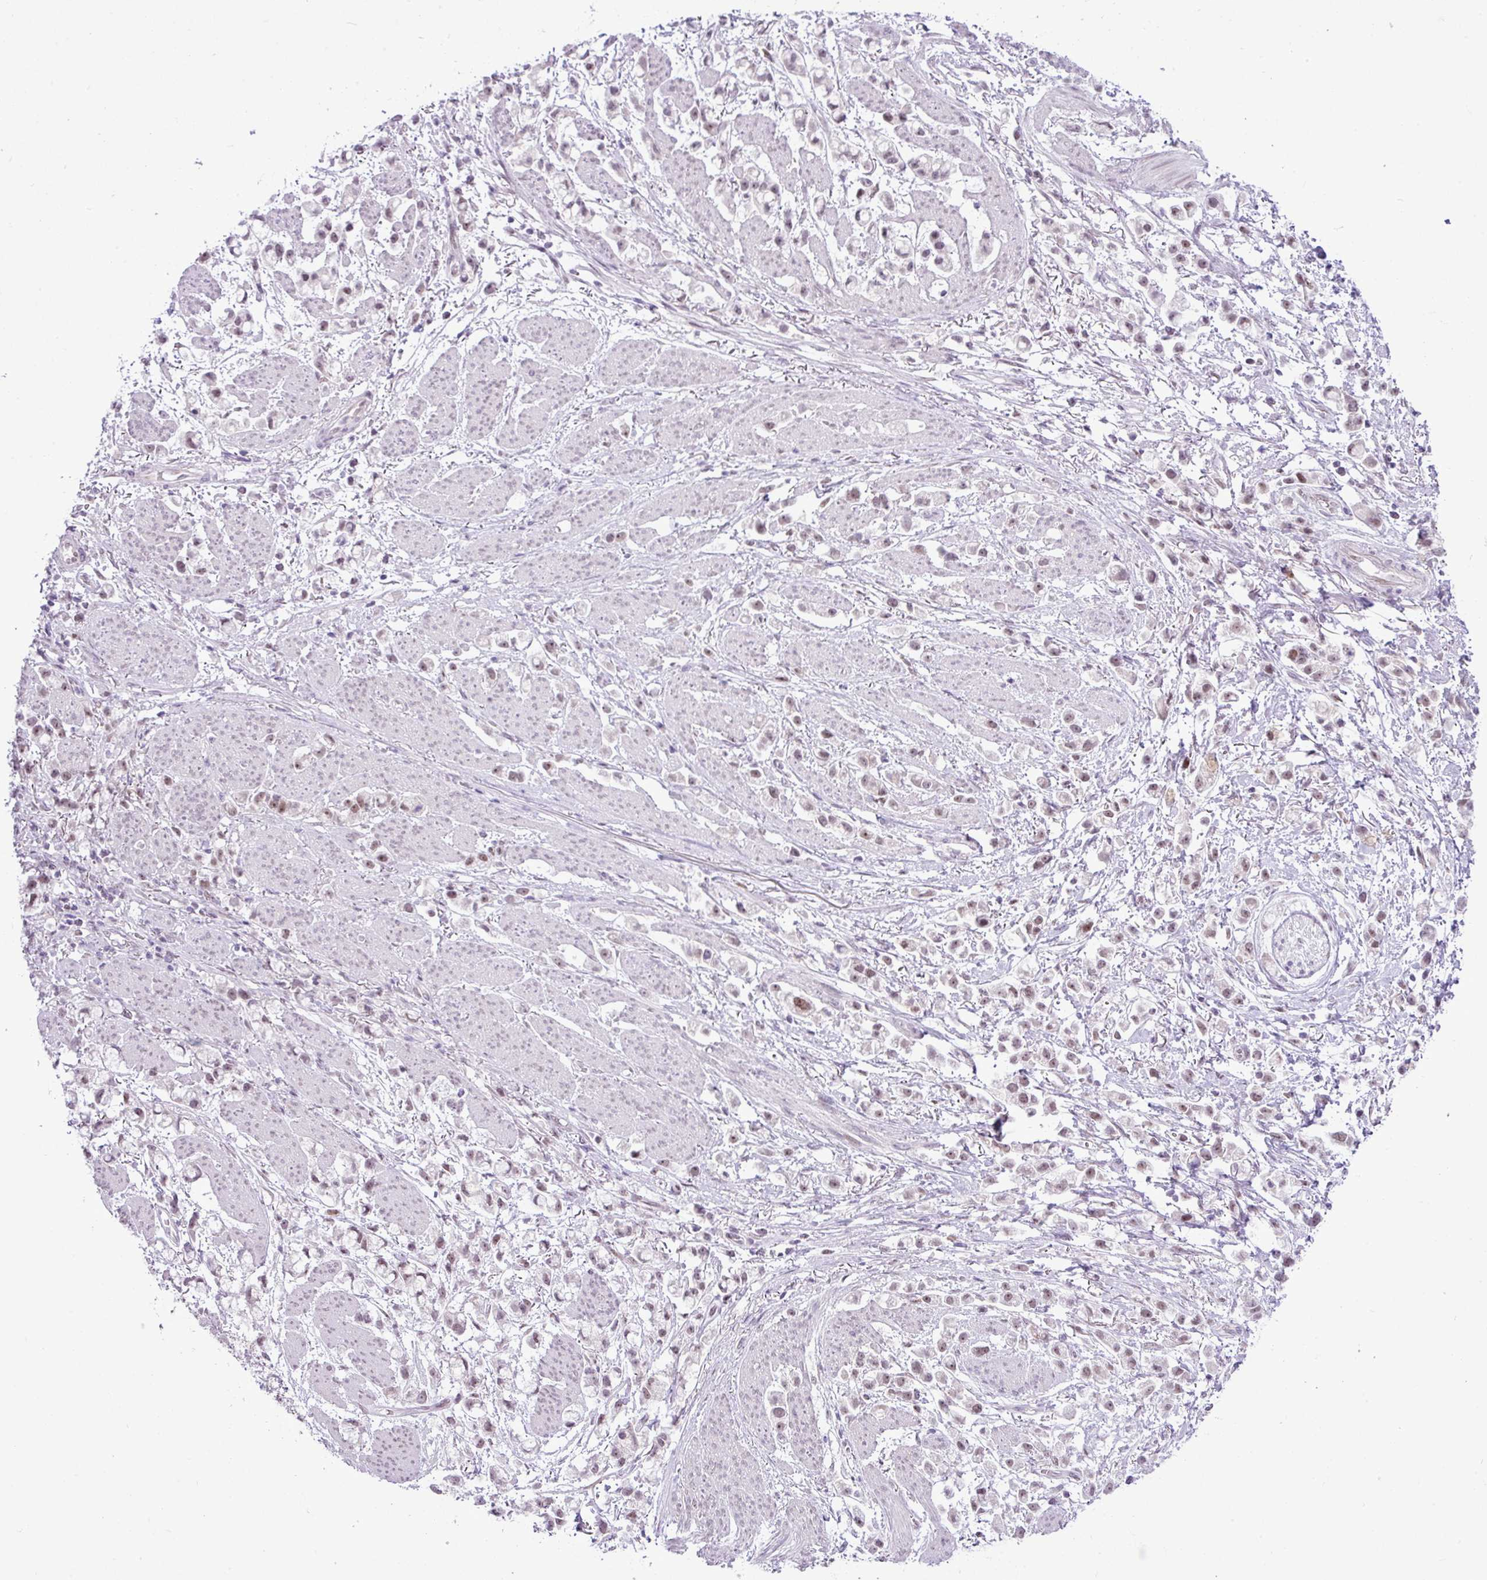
{"staining": {"intensity": "weak", "quantity": ">75%", "location": "nuclear"}, "tissue": "stomach cancer", "cell_type": "Tumor cells", "image_type": "cancer", "snomed": [{"axis": "morphology", "description": "Adenocarcinoma, NOS"}, {"axis": "topography", "description": "Stomach"}], "caption": "The immunohistochemical stain labels weak nuclear expression in tumor cells of stomach cancer tissue. (Stains: DAB in brown, nuclei in blue, Microscopy: brightfield microscopy at high magnification).", "gene": "ELOA2", "patient": {"sex": "female", "age": 81}}